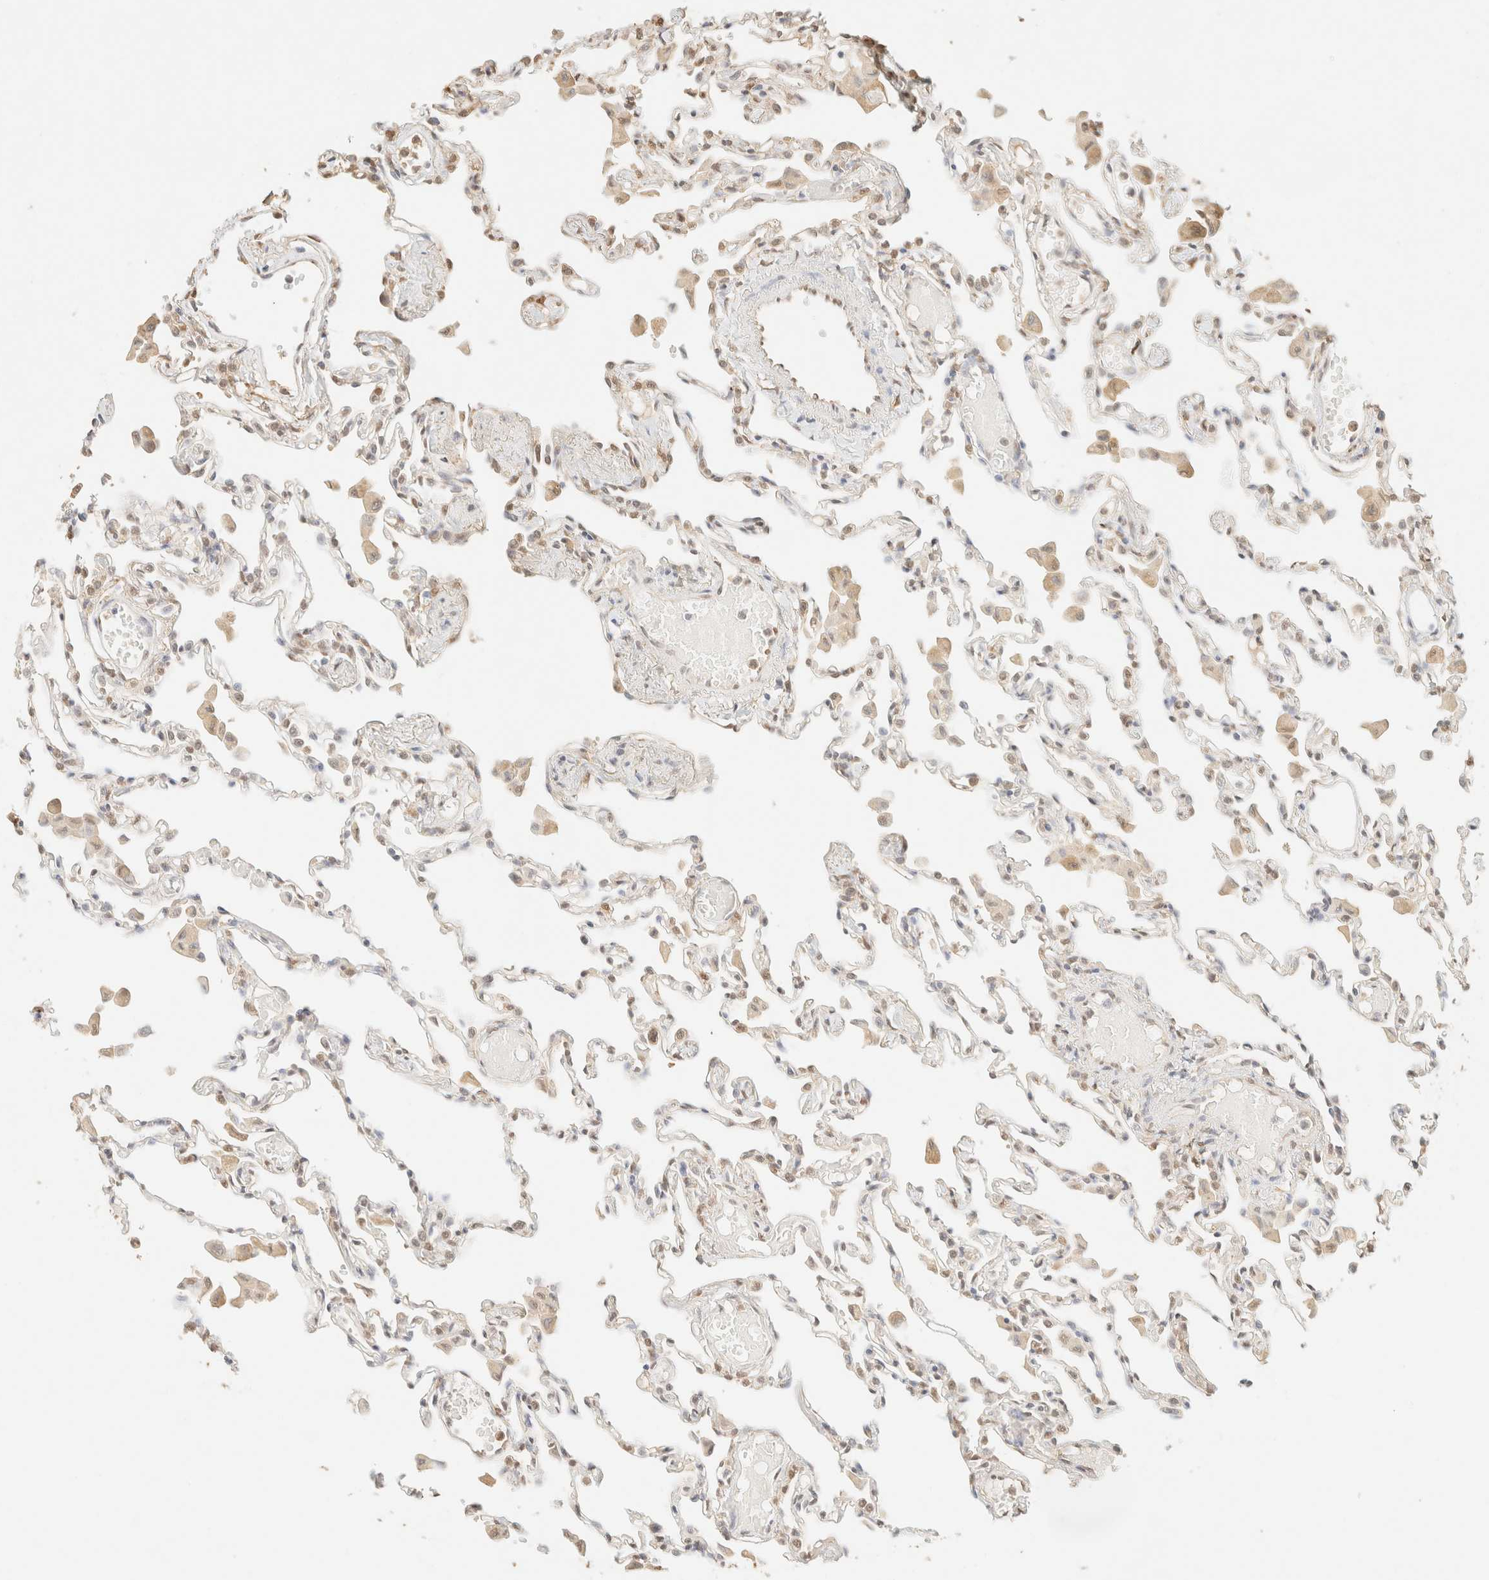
{"staining": {"intensity": "weak", "quantity": "25%-75%", "location": "nuclear"}, "tissue": "lung", "cell_type": "Alveolar cells", "image_type": "normal", "snomed": [{"axis": "morphology", "description": "Normal tissue, NOS"}, {"axis": "topography", "description": "Bronchus"}, {"axis": "topography", "description": "Lung"}], "caption": "The micrograph reveals staining of normal lung, revealing weak nuclear protein staining (brown color) within alveolar cells. Ihc stains the protein in brown and the nuclei are stained blue.", "gene": "S100A13", "patient": {"sex": "female", "age": 49}}